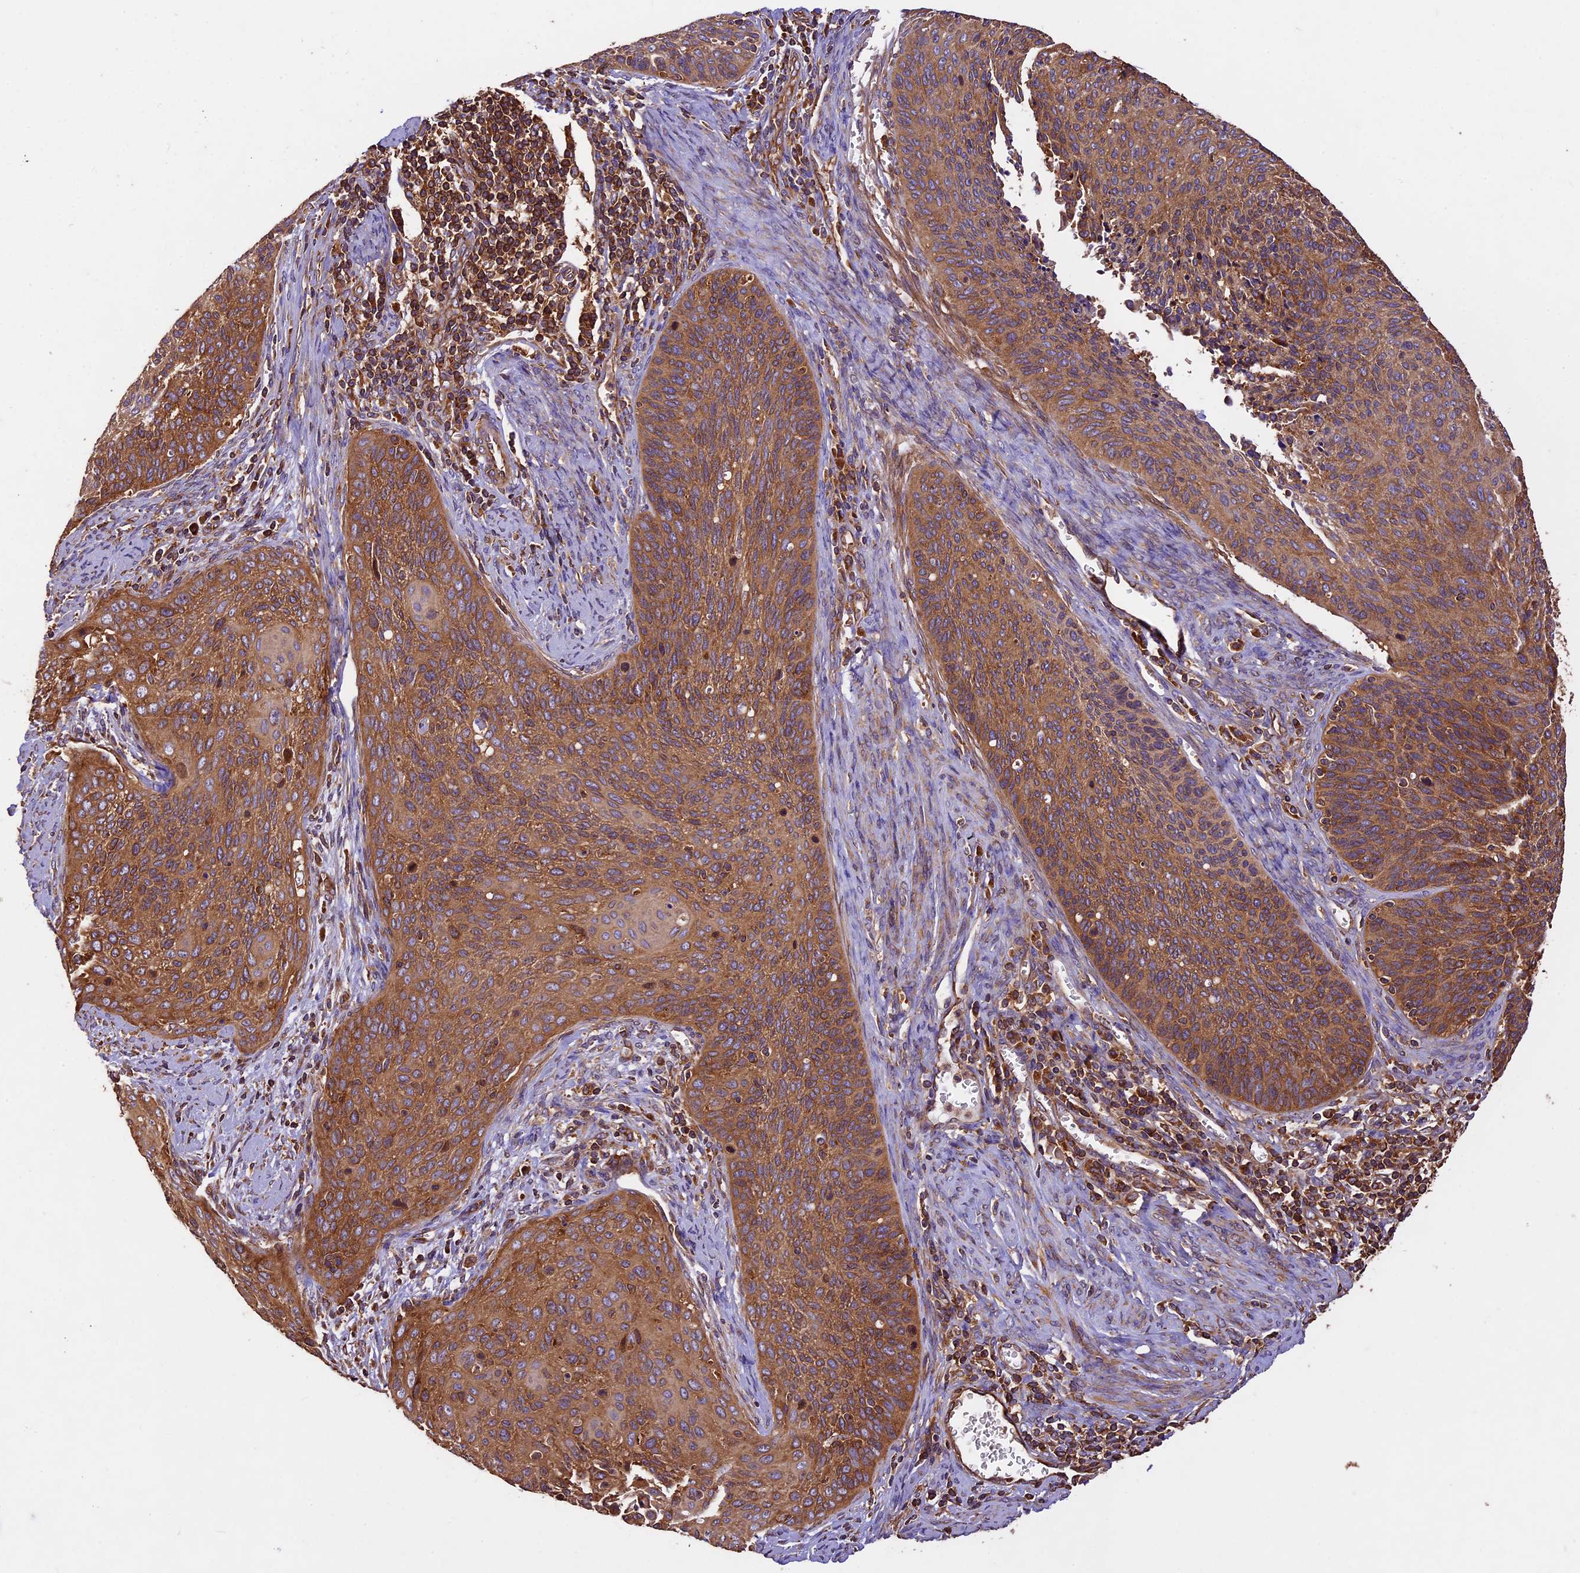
{"staining": {"intensity": "moderate", "quantity": ">75%", "location": "cytoplasmic/membranous"}, "tissue": "cervical cancer", "cell_type": "Tumor cells", "image_type": "cancer", "snomed": [{"axis": "morphology", "description": "Squamous cell carcinoma, NOS"}, {"axis": "topography", "description": "Cervix"}], "caption": "Cervical squamous cell carcinoma stained with immunohistochemistry (IHC) shows moderate cytoplasmic/membranous expression in about >75% of tumor cells.", "gene": "KARS1", "patient": {"sex": "female", "age": 55}}